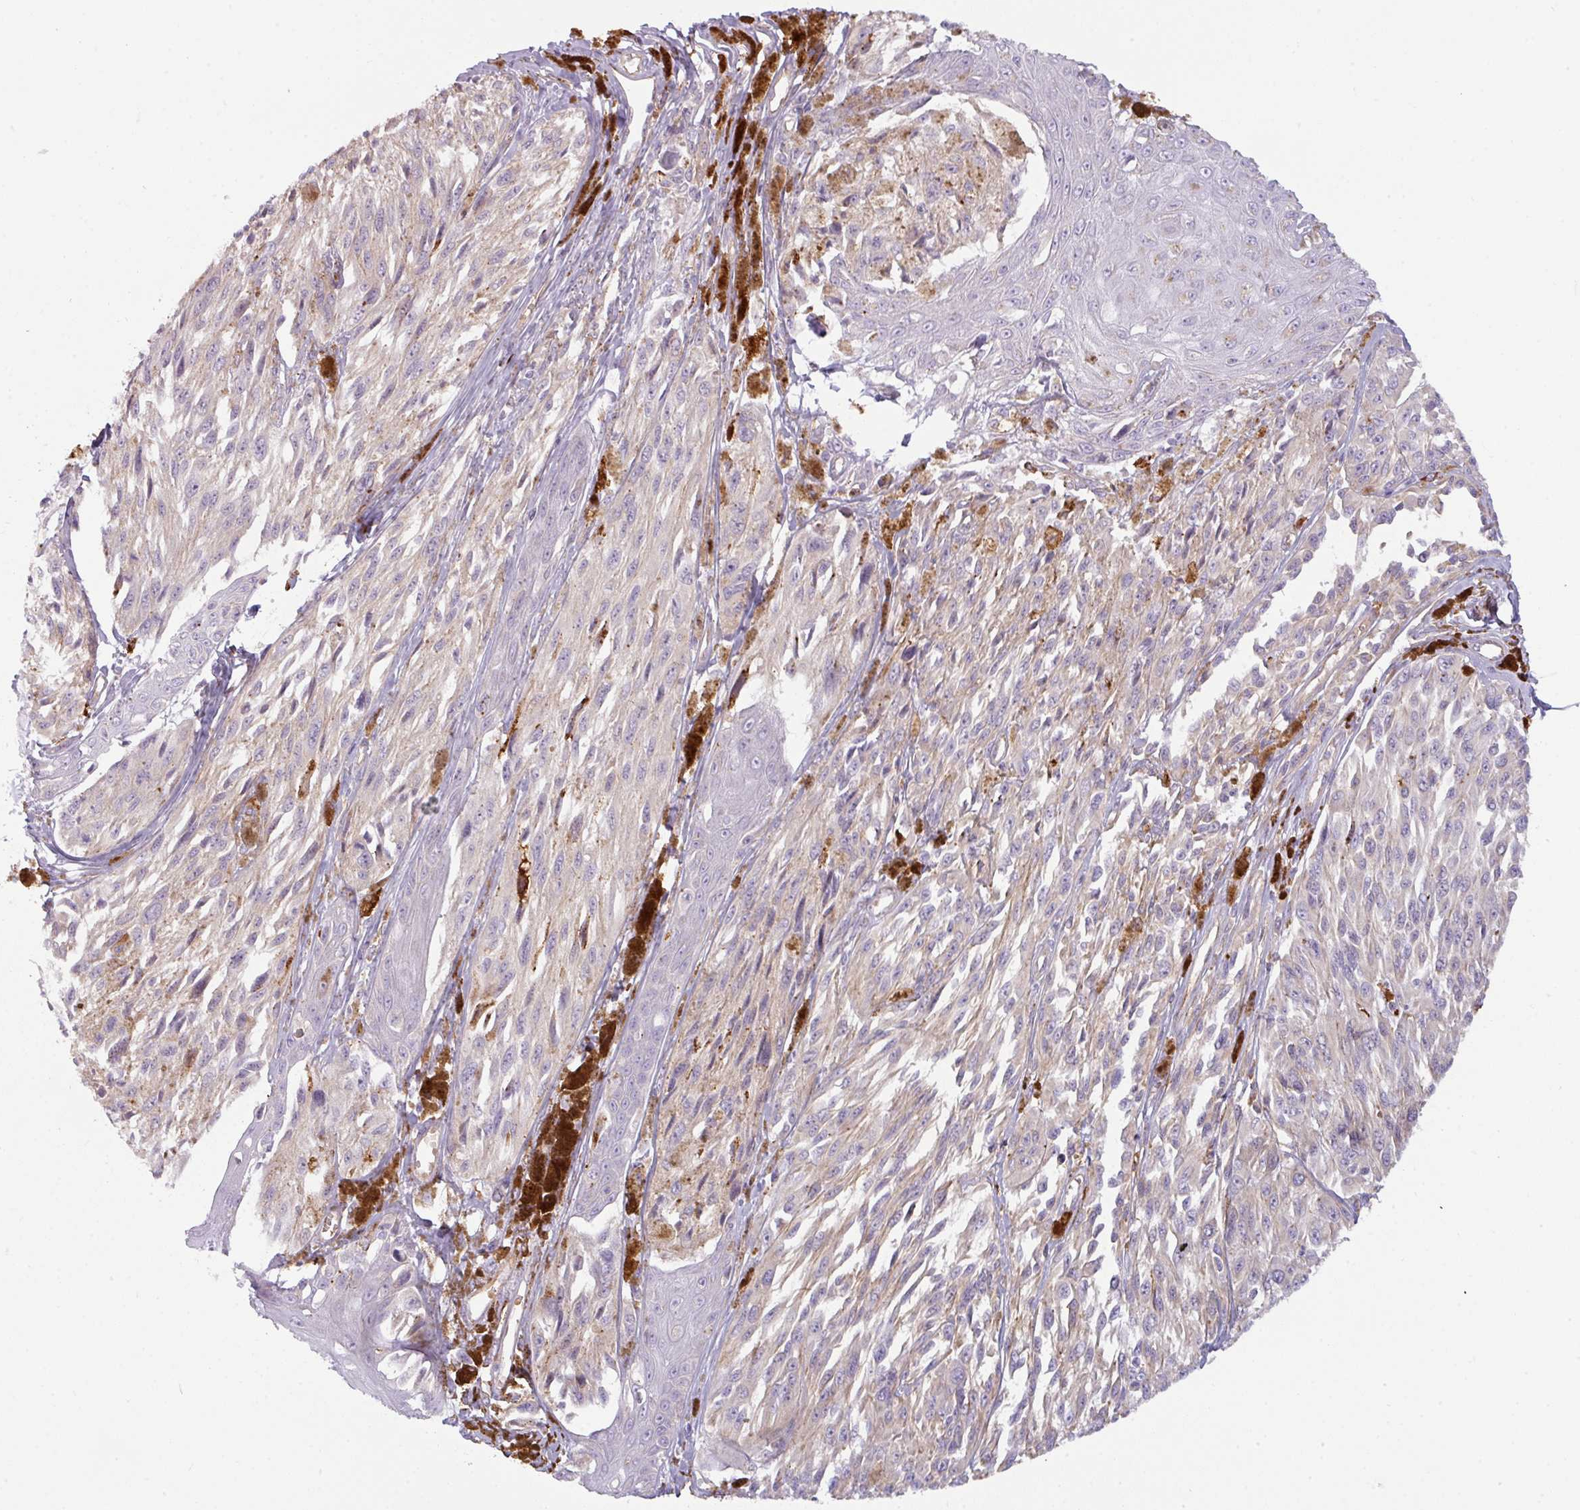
{"staining": {"intensity": "negative", "quantity": "none", "location": "none"}, "tissue": "melanoma", "cell_type": "Tumor cells", "image_type": "cancer", "snomed": [{"axis": "morphology", "description": "Malignant melanoma, NOS"}, {"axis": "topography", "description": "Skin"}], "caption": "Malignant melanoma stained for a protein using immunohistochemistry displays no positivity tumor cells.", "gene": "BUD23", "patient": {"sex": "male", "age": 94}}